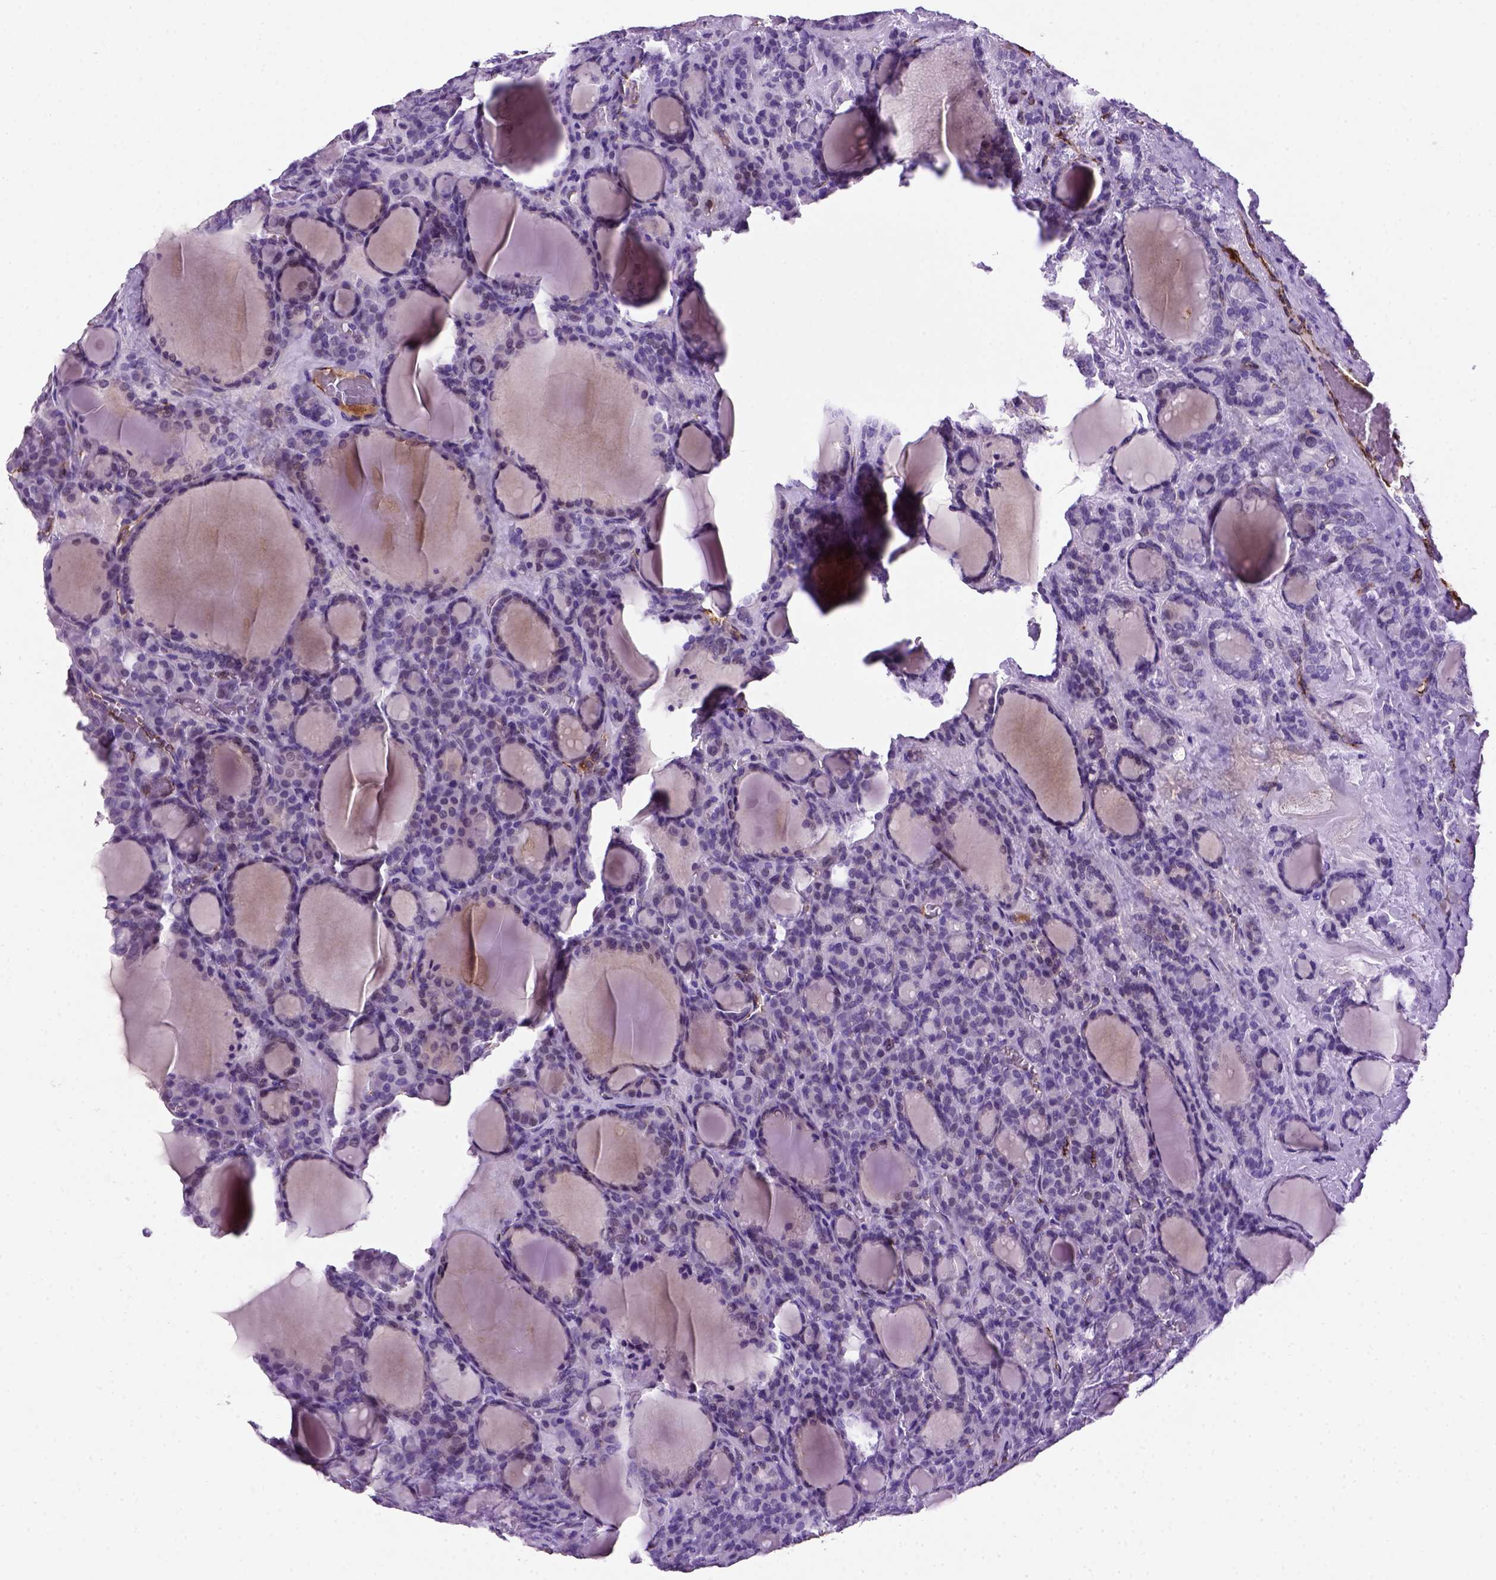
{"staining": {"intensity": "negative", "quantity": "none", "location": "none"}, "tissue": "thyroid cancer", "cell_type": "Tumor cells", "image_type": "cancer", "snomed": [{"axis": "morphology", "description": "Normal tissue, NOS"}, {"axis": "morphology", "description": "Follicular adenoma carcinoma, NOS"}, {"axis": "topography", "description": "Thyroid gland"}], "caption": "Immunohistochemistry (IHC) histopathology image of human thyroid follicular adenoma carcinoma stained for a protein (brown), which reveals no positivity in tumor cells.", "gene": "VWF", "patient": {"sex": "female", "age": 31}}